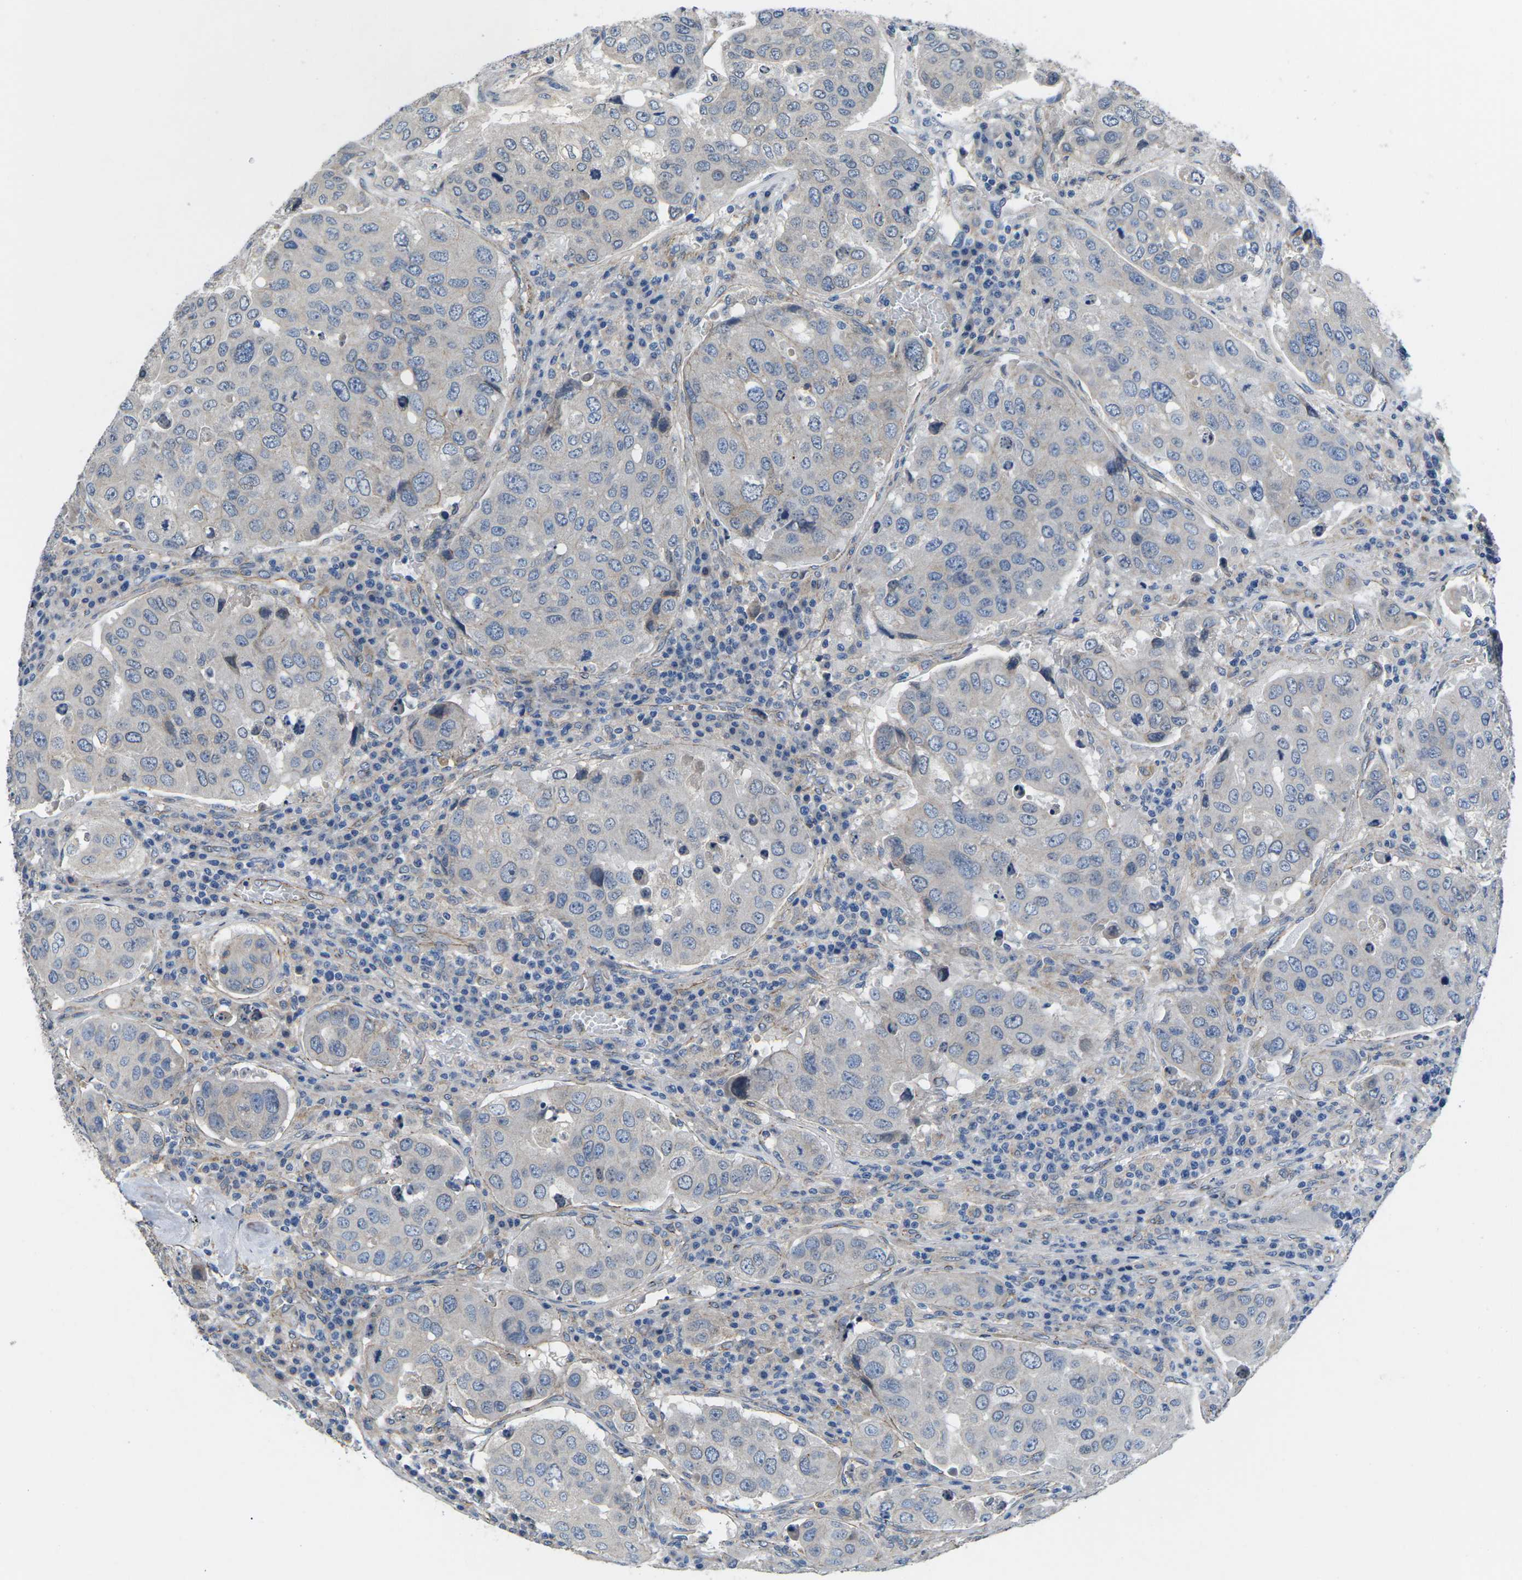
{"staining": {"intensity": "negative", "quantity": "none", "location": "none"}, "tissue": "urothelial cancer", "cell_type": "Tumor cells", "image_type": "cancer", "snomed": [{"axis": "morphology", "description": "Urothelial carcinoma, High grade"}, {"axis": "topography", "description": "Lymph node"}, {"axis": "topography", "description": "Urinary bladder"}], "caption": "The histopathology image exhibits no significant expression in tumor cells of urothelial cancer.", "gene": "CTNND1", "patient": {"sex": "male", "age": 51}}